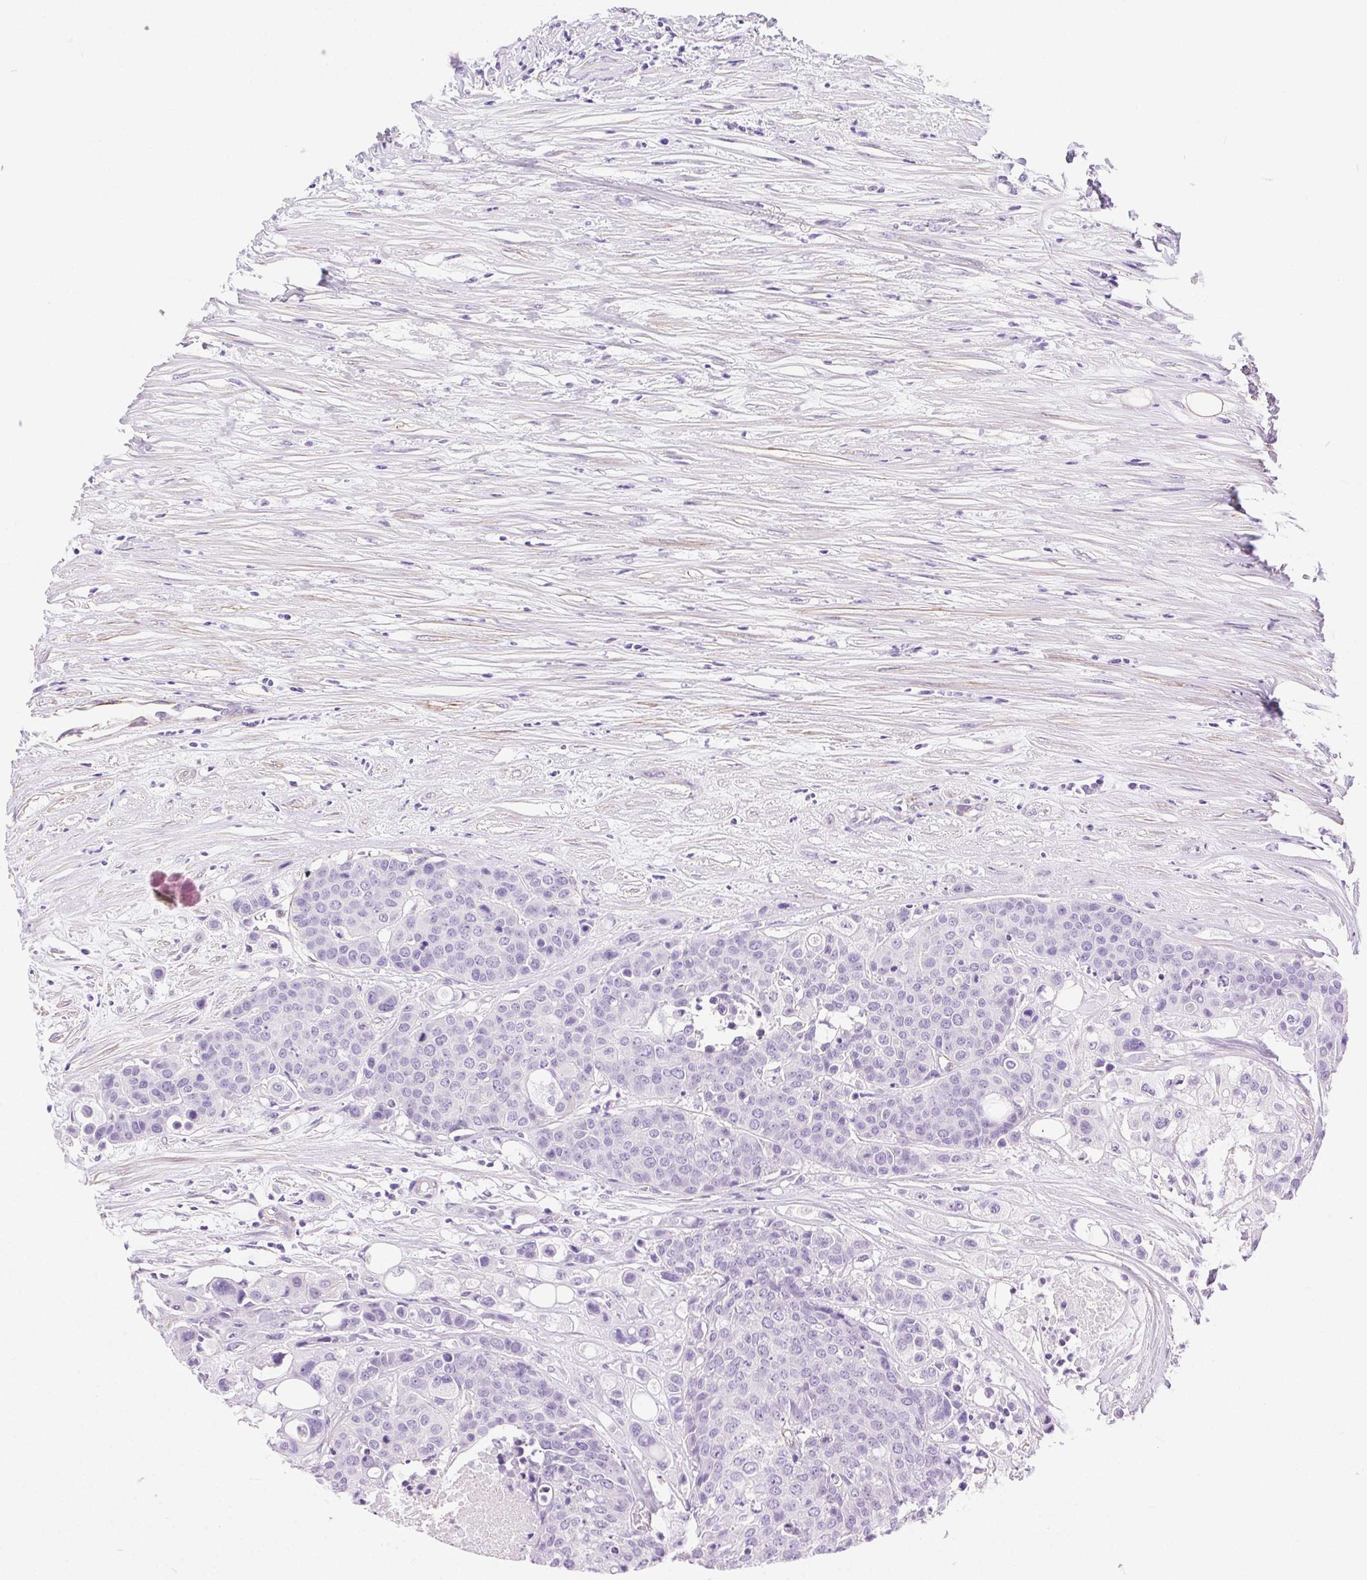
{"staining": {"intensity": "negative", "quantity": "none", "location": "none"}, "tissue": "carcinoid", "cell_type": "Tumor cells", "image_type": "cancer", "snomed": [{"axis": "morphology", "description": "Carcinoid, malignant, NOS"}, {"axis": "topography", "description": "Colon"}], "caption": "Immunohistochemical staining of human carcinoid (malignant) reveals no significant expression in tumor cells. Brightfield microscopy of immunohistochemistry stained with DAB (brown) and hematoxylin (blue), captured at high magnification.", "gene": "SHCBP1L", "patient": {"sex": "male", "age": 81}}